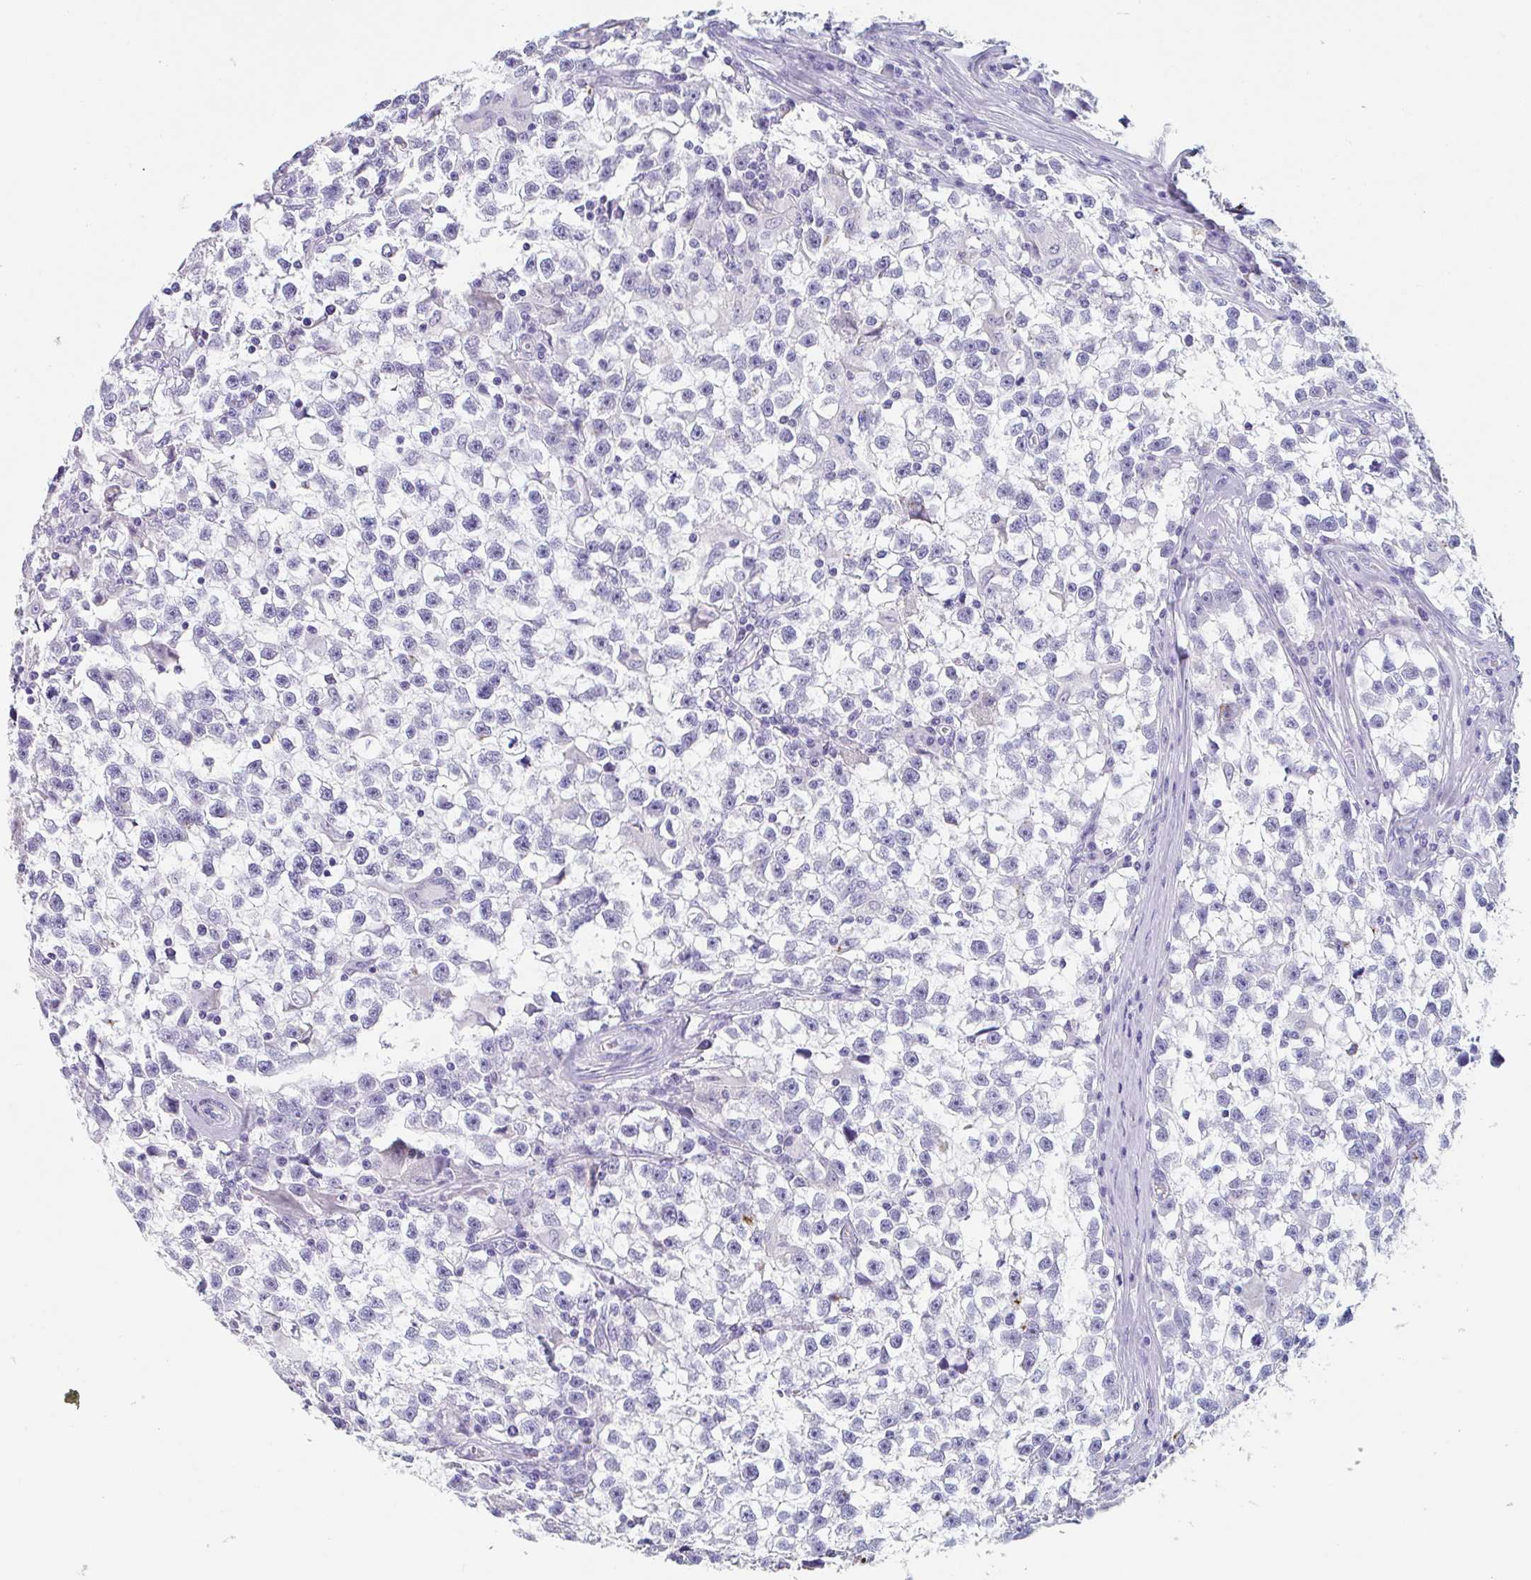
{"staining": {"intensity": "negative", "quantity": "none", "location": "none"}, "tissue": "testis cancer", "cell_type": "Tumor cells", "image_type": "cancer", "snomed": [{"axis": "morphology", "description": "Seminoma, NOS"}, {"axis": "topography", "description": "Testis"}], "caption": "Immunohistochemical staining of human testis cancer shows no significant staining in tumor cells. (DAB immunohistochemistry (IHC) with hematoxylin counter stain).", "gene": "EMC4", "patient": {"sex": "male", "age": 31}}